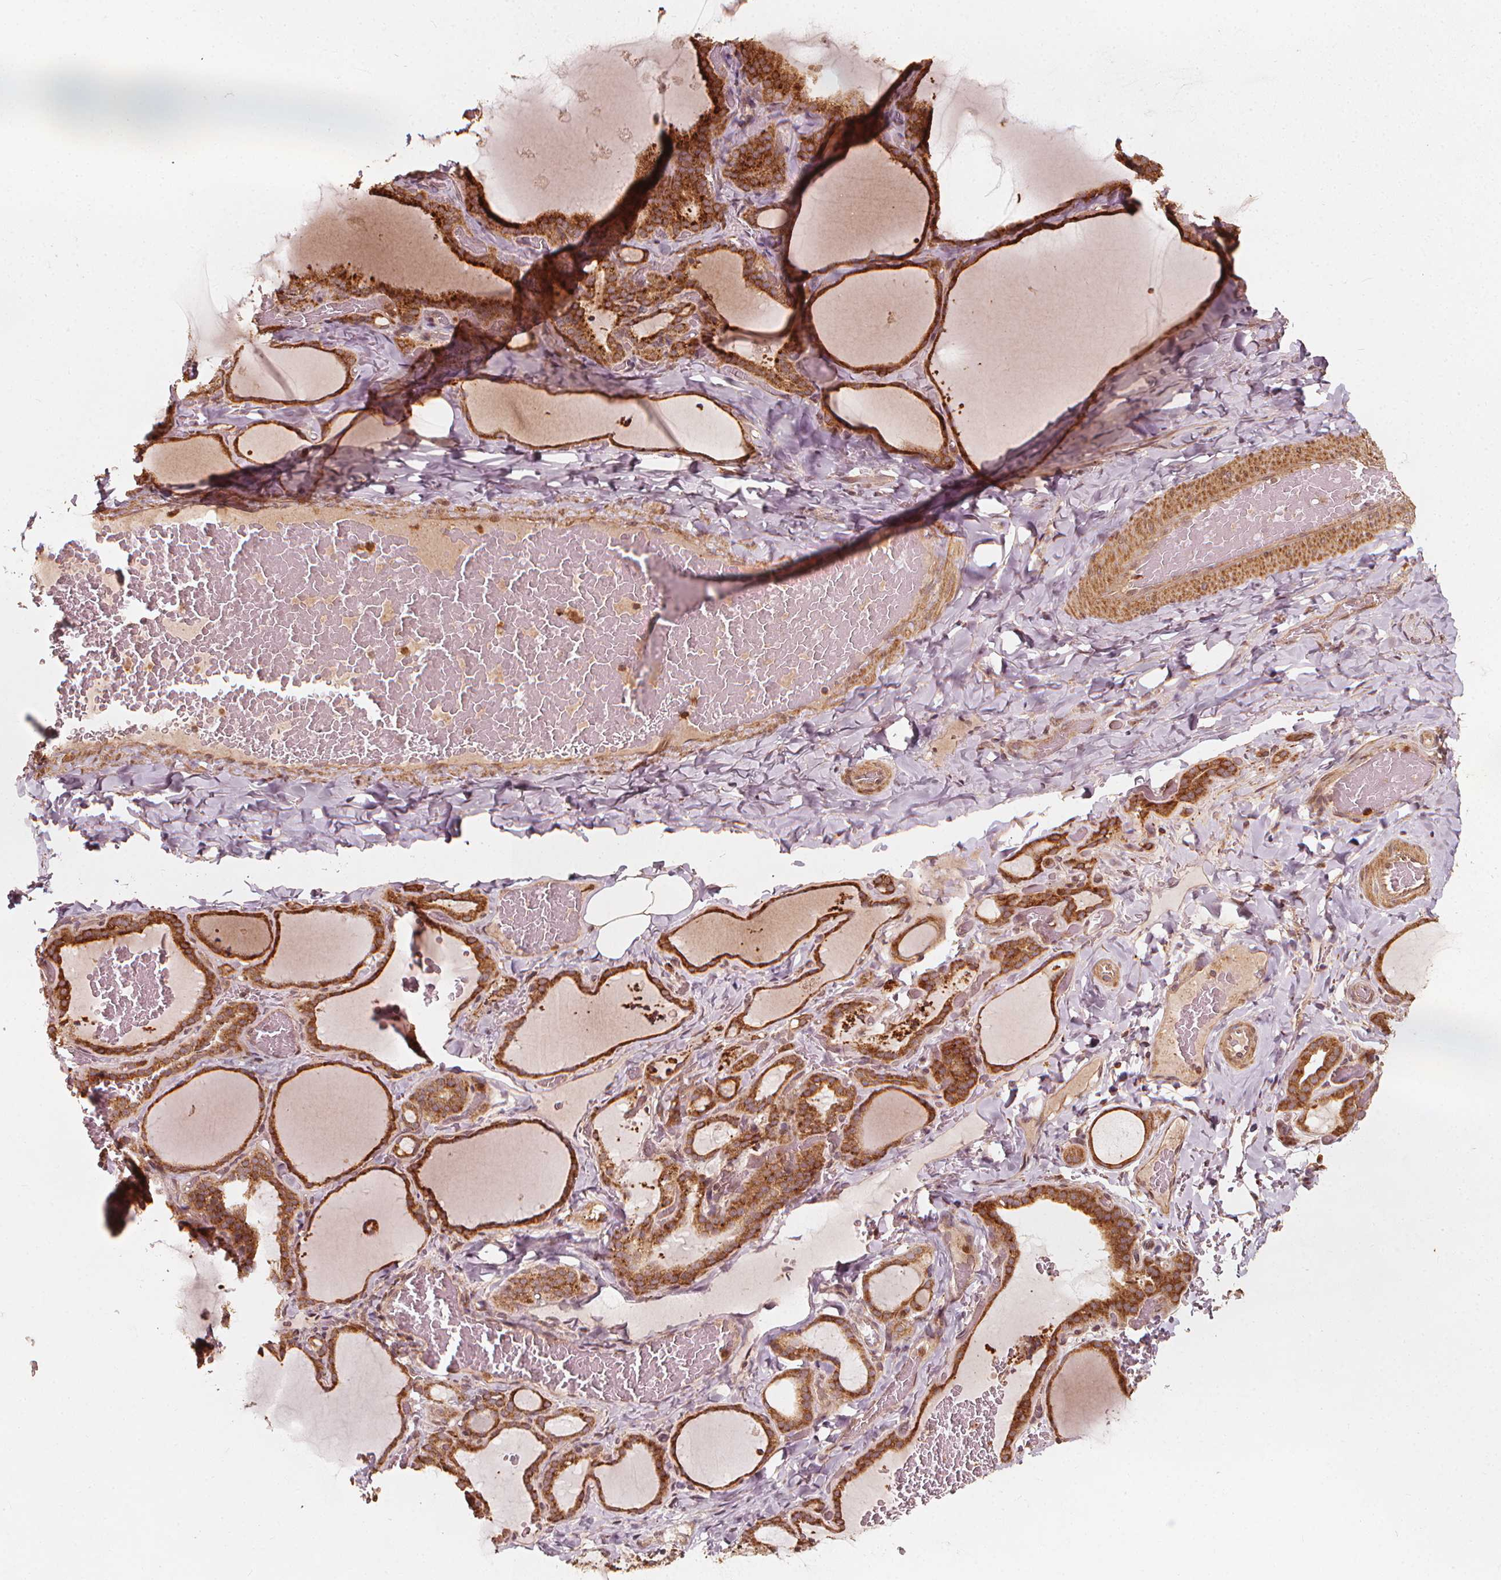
{"staining": {"intensity": "moderate", "quantity": ">75%", "location": "cytoplasmic/membranous"}, "tissue": "thyroid gland", "cell_type": "Glandular cells", "image_type": "normal", "snomed": [{"axis": "morphology", "description": "Normal tissue, NOS"}, {"axis": "topography", "description": "Thyroid gland"}], "caption": "Immunohistochemistry (IHC) (DAB (3,3'-diaminobenzidine)) staining of unremarkable human thyroid gland demonstrates moderate cytoplasmic/membranous protein positivity in about >75% of glandular cells.", "gene": "NPC1", "patient": {"sex": "female", "age": 22}}